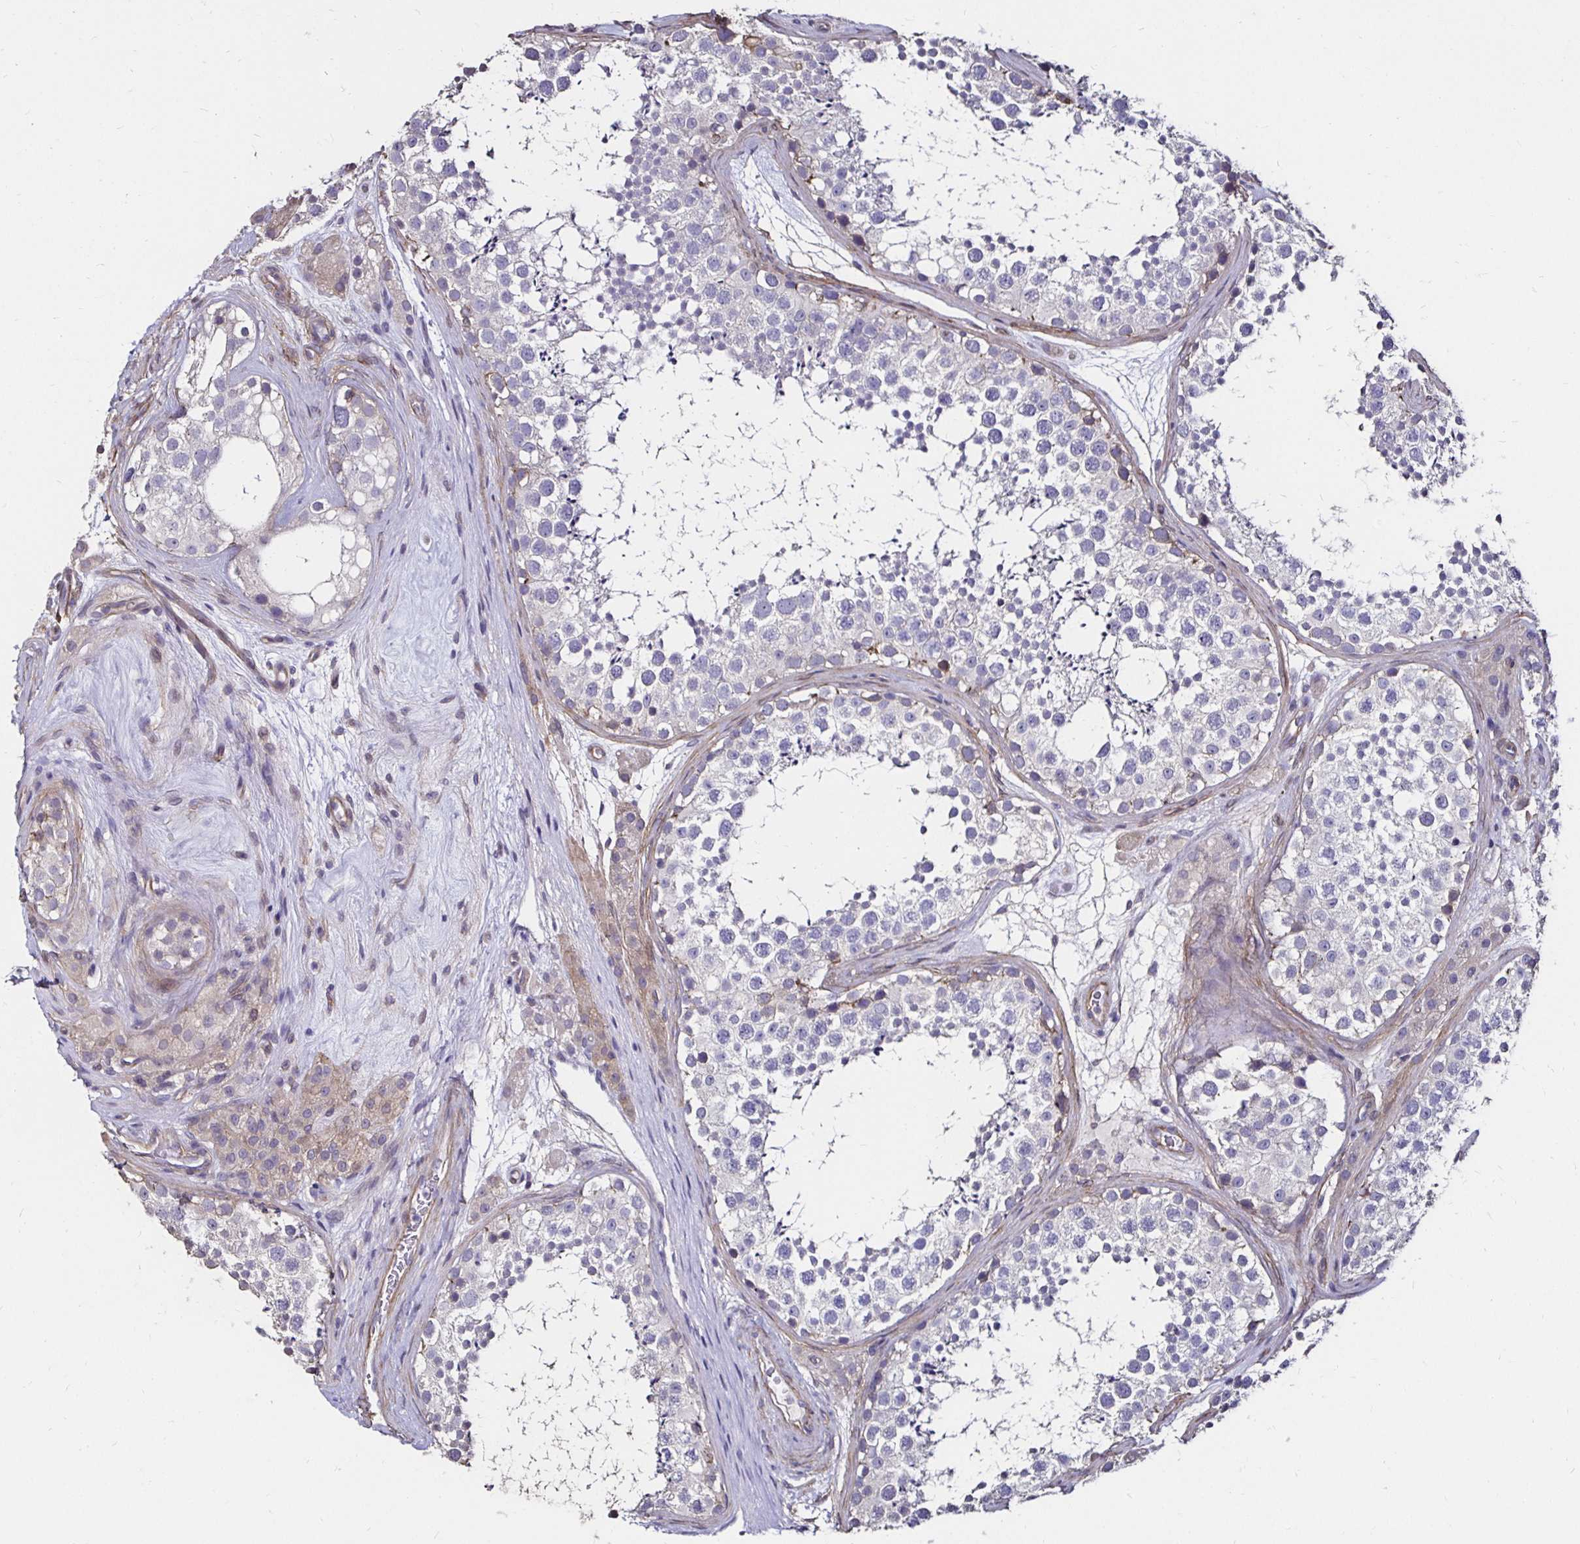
{"staining": {"intensity": "negative", "quantity": "none", "location": "none"}, "tissue": "testis", "cell_type": "Cells in seminiferous ducts", "image_type": "normal", "snomed": [{"axis": "morphology", "description": "Normal tissue, NOS"}, {"axis": "topography", "description": "Testis"}], "caption": "High power microscopy photomicrograph of an immunohistochemistry photomicrograph of unremarkable testis, revealing no significant staining in cells in seminiferous ducts.", "gene": "ITGB1", "patient": {"sex": "male", "age": 41}}